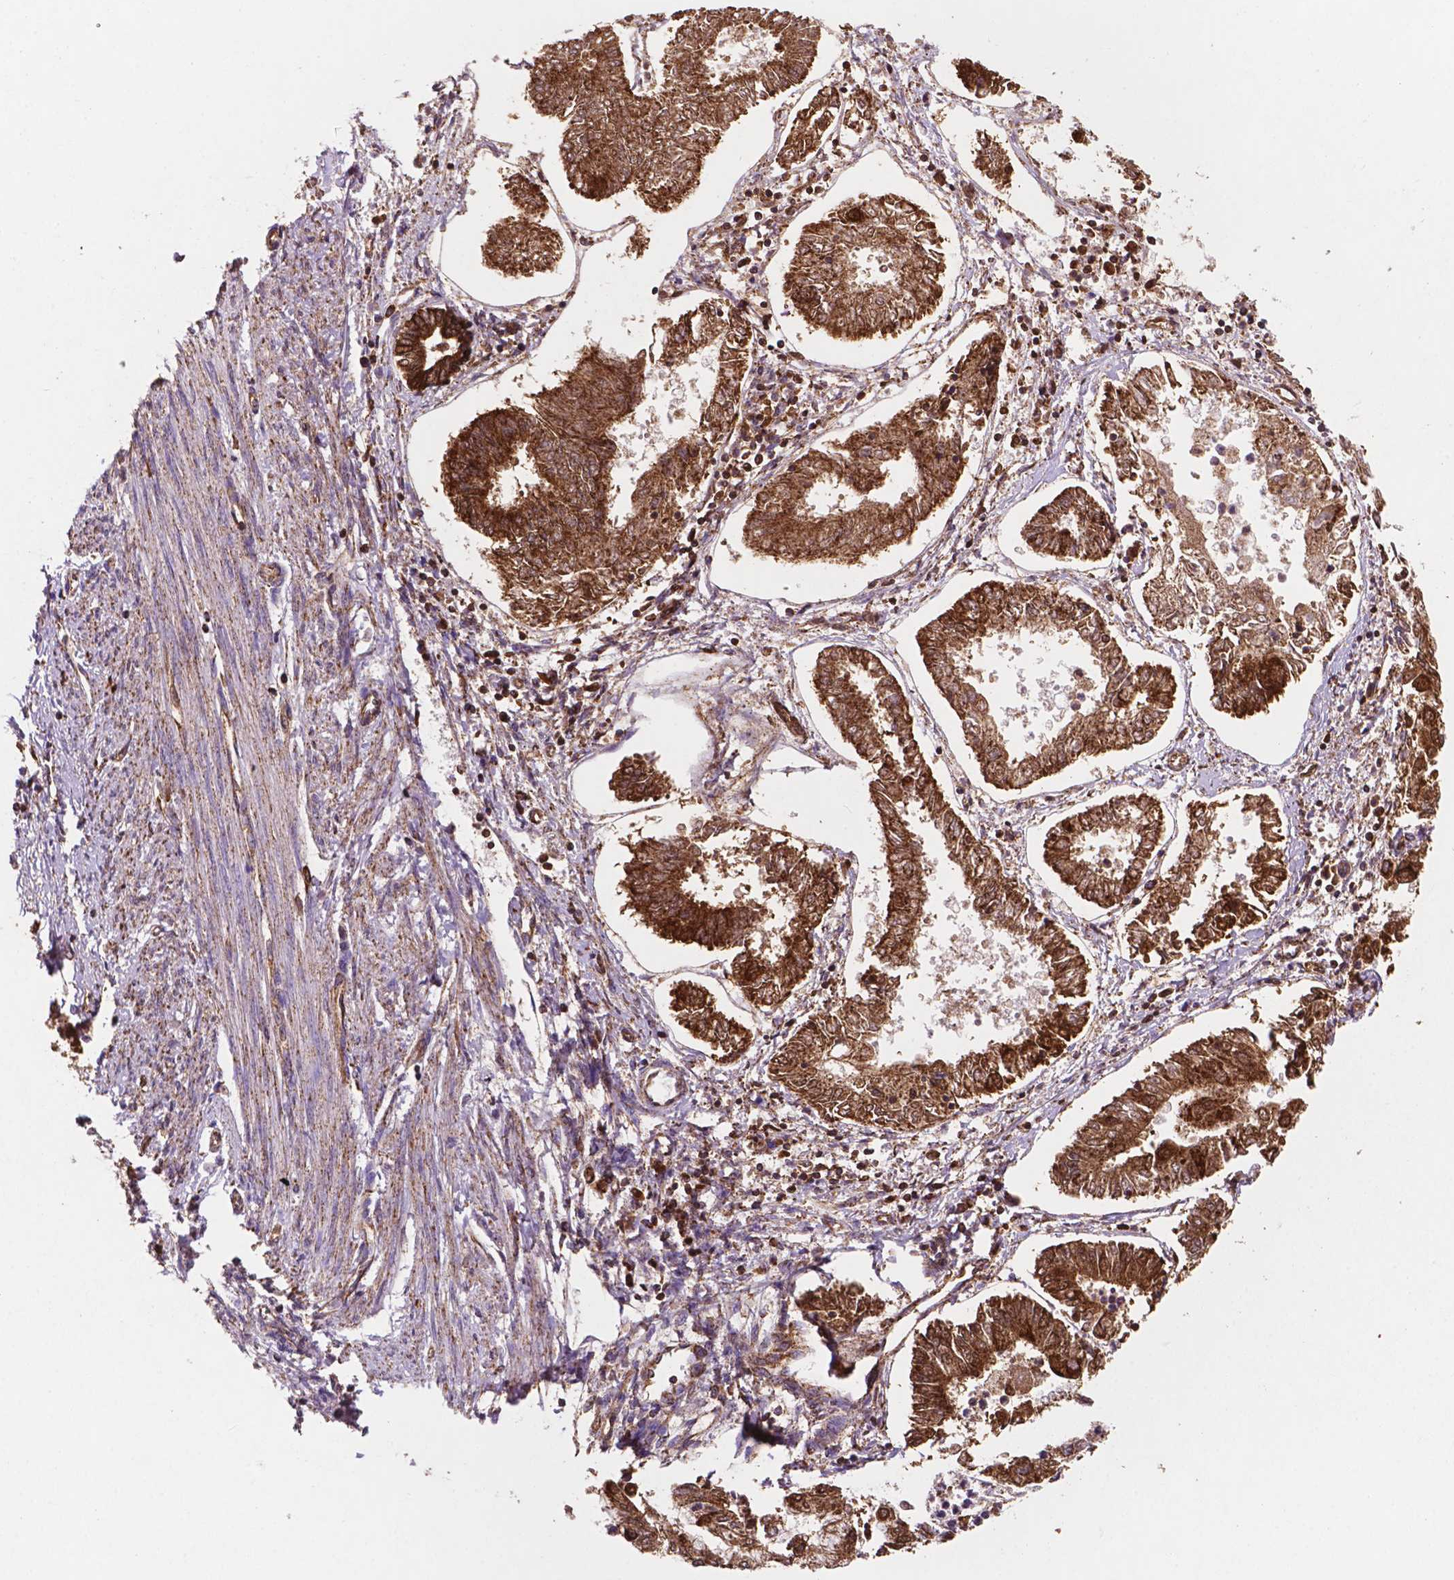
{"staining": {"intensity": "strong", "quantity": ">75%", "location": "cytoplasmic/membranous"}, "tissue": "endometrial cancer", "cell_type": "Tumor cells", "image_type": "cancer", "snomed": [{"axis": "morphology", "description": "Adenocarcinoma, NOS"}, {"axis": "topography", "description": "Endometrium"}], "caption": "Protein analysis of endometrial cancer tissue exhibits strong cytoplasmic/membranous staining in about >75% of tumor cells.", "gene": "HSPD1", "patient": {"sex": "female", "age": 68}}